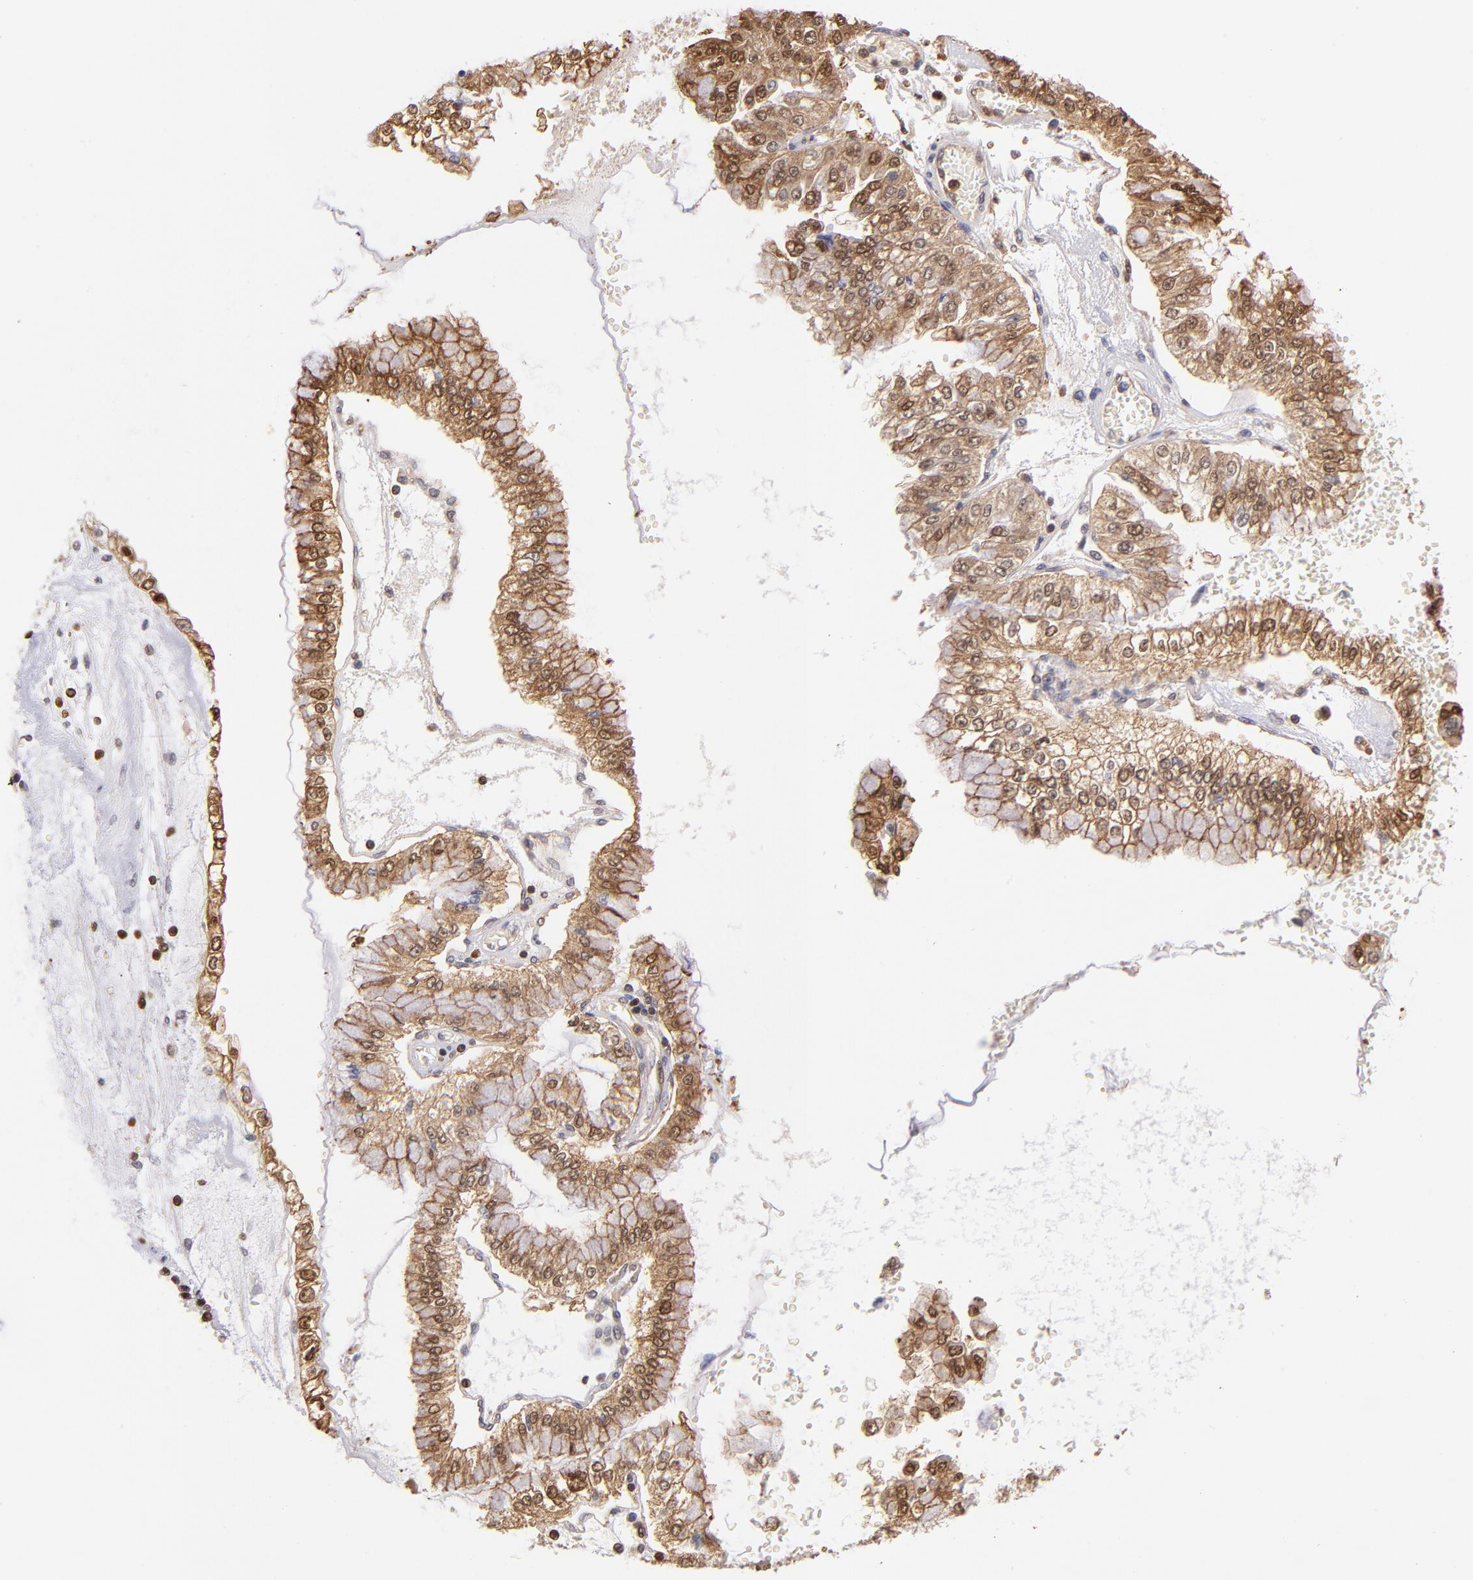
{"staining": {"intensity": "moderate", "quantity": ">75%", "location": "cytoplasmic/membranous,nuclear"}, "tissue": "liver cancer", "cell_type": "Tumor cells", "image_type": "cancer", "snomed": [{"axis": "morphology", "description": "Cholangiocarcinoma"}, {"axis": "topography", "description": "Liver"}], "caption": "Immunohistochemical staining of liver cancer (cholangiocarcinoma) exhibits medium levels of moderate cytoplasmic/membranous and nuclear protein staining in approximately >75% of tumor cells.", "gene": "YWHAB", "patient": {"sex": "female", "age": 79}}